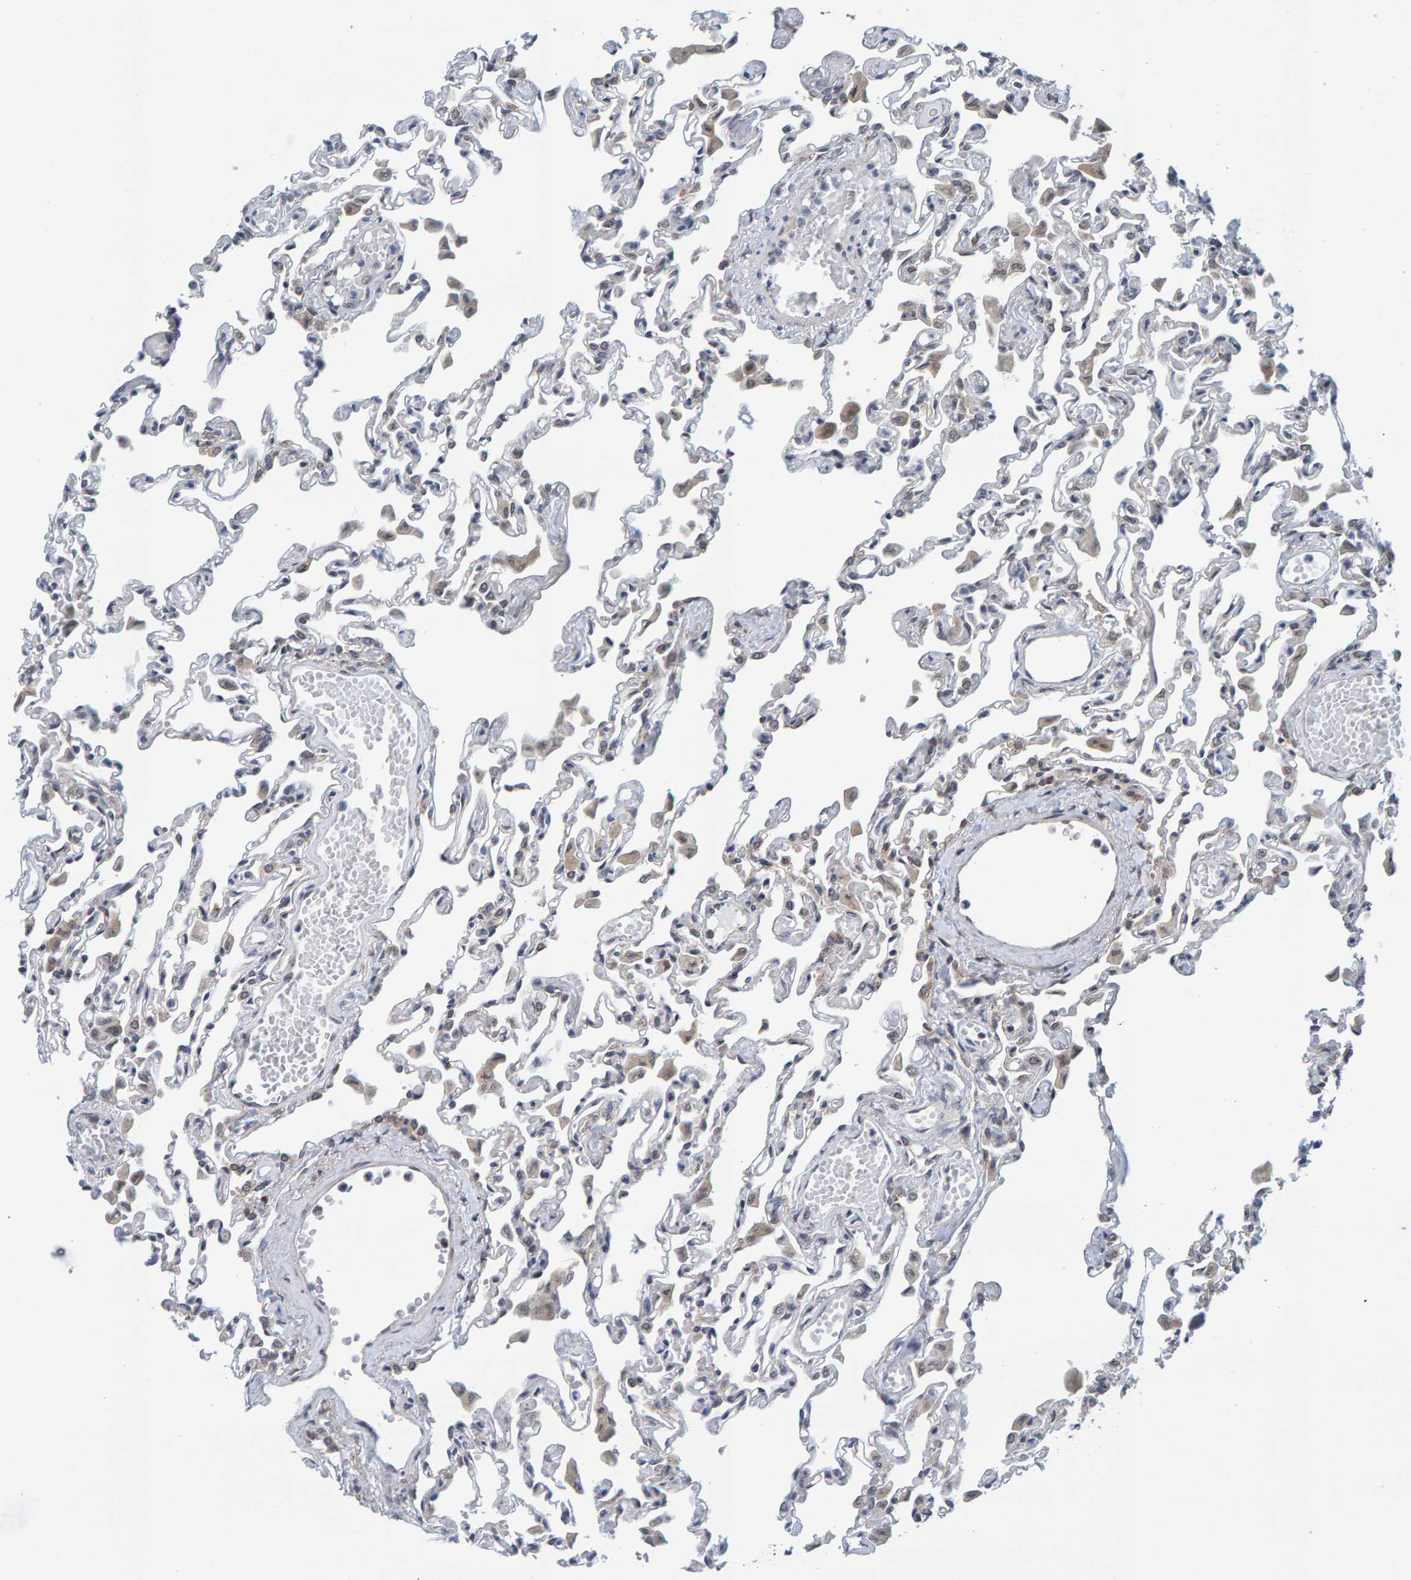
{"staining": {"intensity": "weak", "quantity": "<25%", "location": "cytoplasmic/membranous"}, "tissue": "lung", "cell_type": "Alveolar cells", "image_type": "normal", "snomed": [{"axis": "morphology", "description": "Normal tissue, NOS"}, {"axis": "topography", "description": "Bronchus"}, {"axis": "topography", "description": "Lung"}], "caption": "An image of lung stained for a protein displays no brown staining in alveolar cells.", "gene": "SCRN2", "patient": {"sex": "female", "age": 49}}